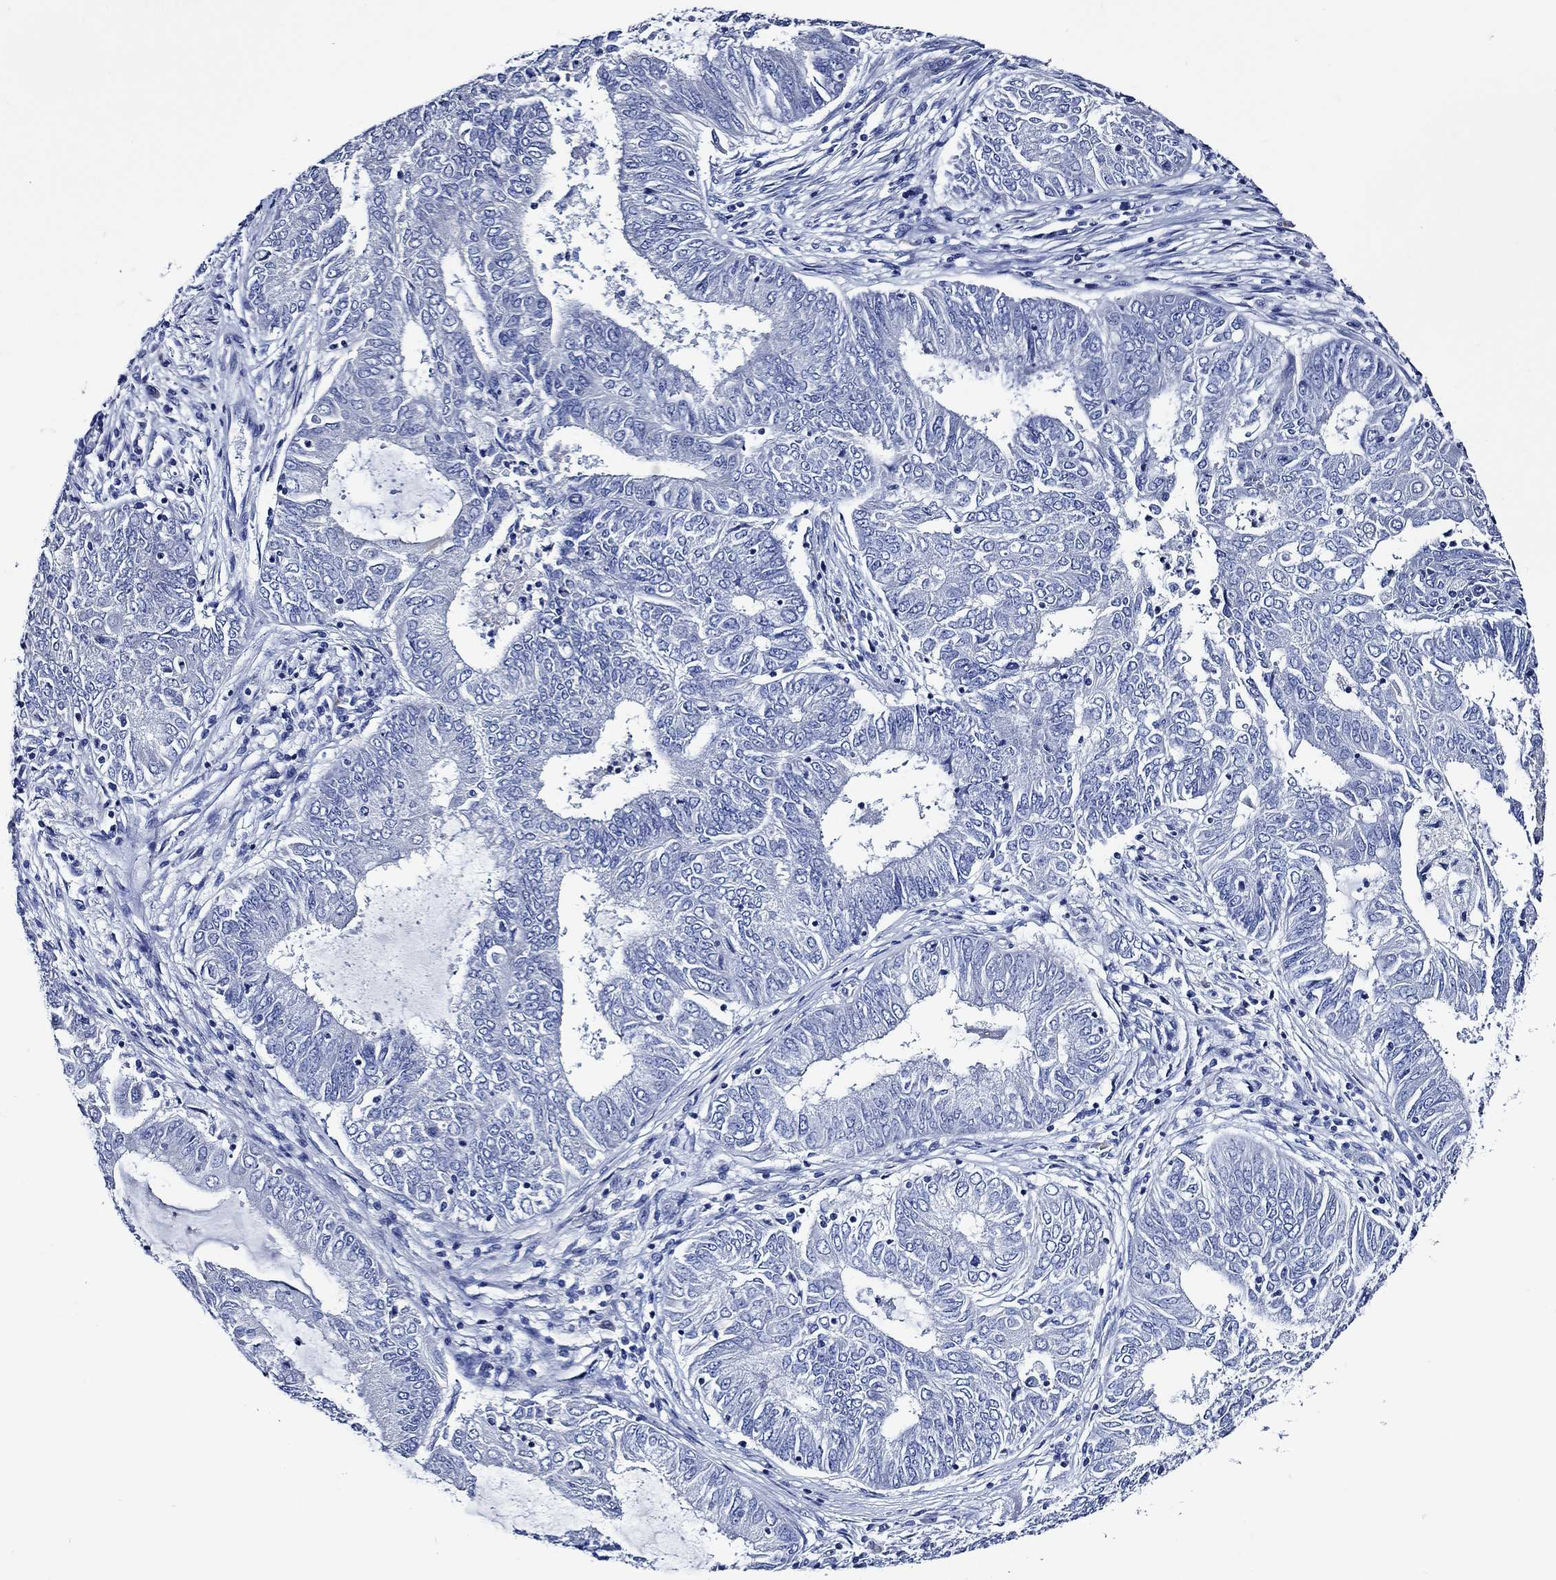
{"staining": {"intensity": "negative", "quantity": "none", "location": "none"}, "tissue": "endometrial cancer", "cell_type": "Tumor cells", "image_type": "cancer", "snomed": [{"axis": "morphology", "description": "Adenocarcinoma, NOS"}, {"axis": "topography", "description": "Endometrium"}], "caption": "DAB immunohistochemical staining of endometrial adenocarcinoma reveals no significant staining in tumor cells.", "gene": "WDR62", "patient": {"sex": "female", "age": 62}}